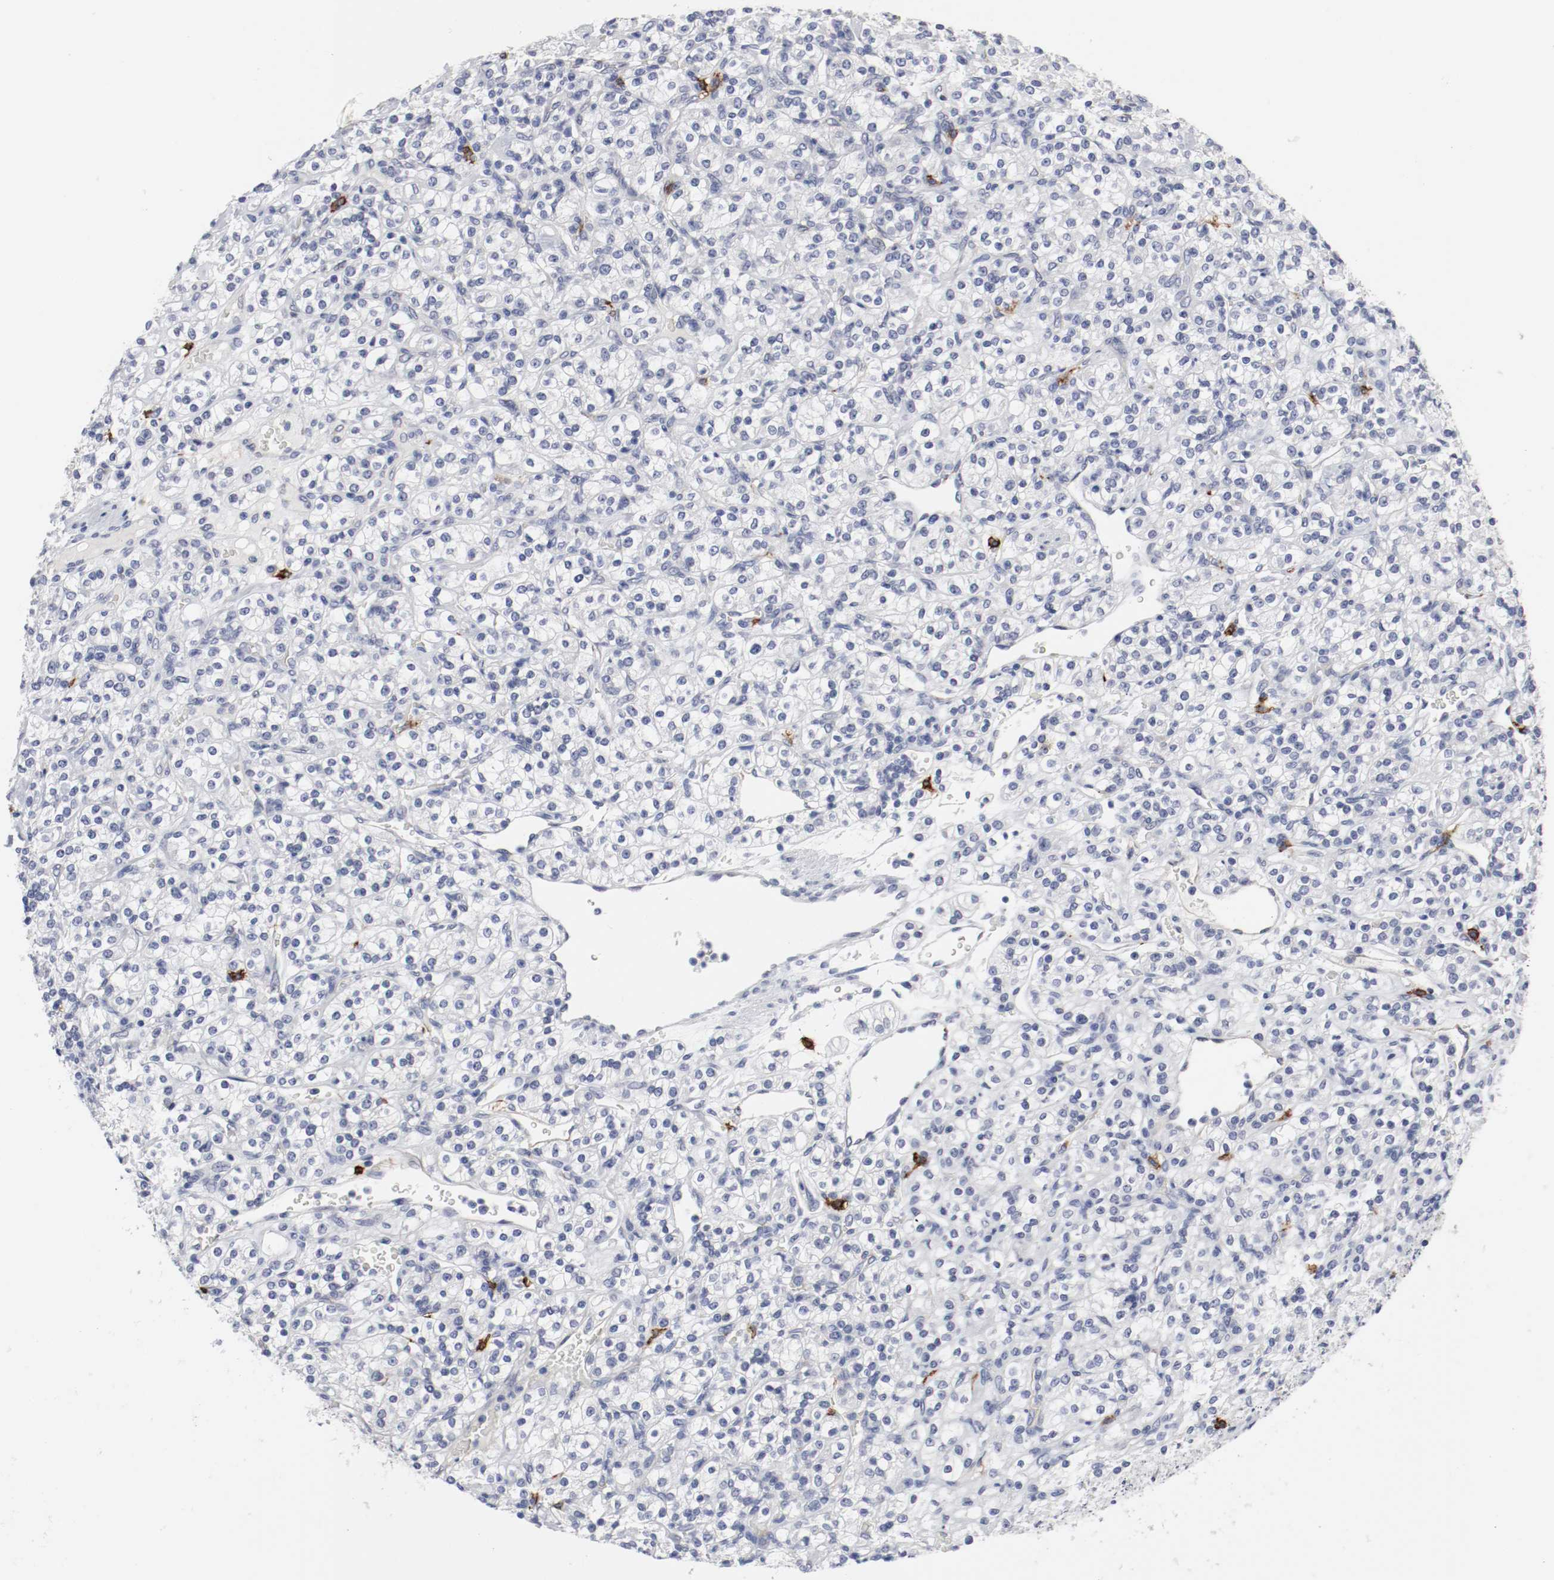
{"staining": {"intensity": "negative", "quantity": "none", "location": "none"}, "tissue": "renal cancer", "cell_type": "Tumor cells", "image_type": "cancer", "snomed": [{"axis": "morphology", "description": "Adenocarcinoma, NOS"}, {"axis": "topography", "description": "Kidney"}], "caption": "Immunohistochemistry micrograph of neoplastic tissue: human renal cancer (adenocarcinoma) stained with DAB (3,3'-diaminobenzidine) exhibits no significant protein staining in tumor cells.", "gene": "KIT", "patient": {"sex": "male", "age": 77}}